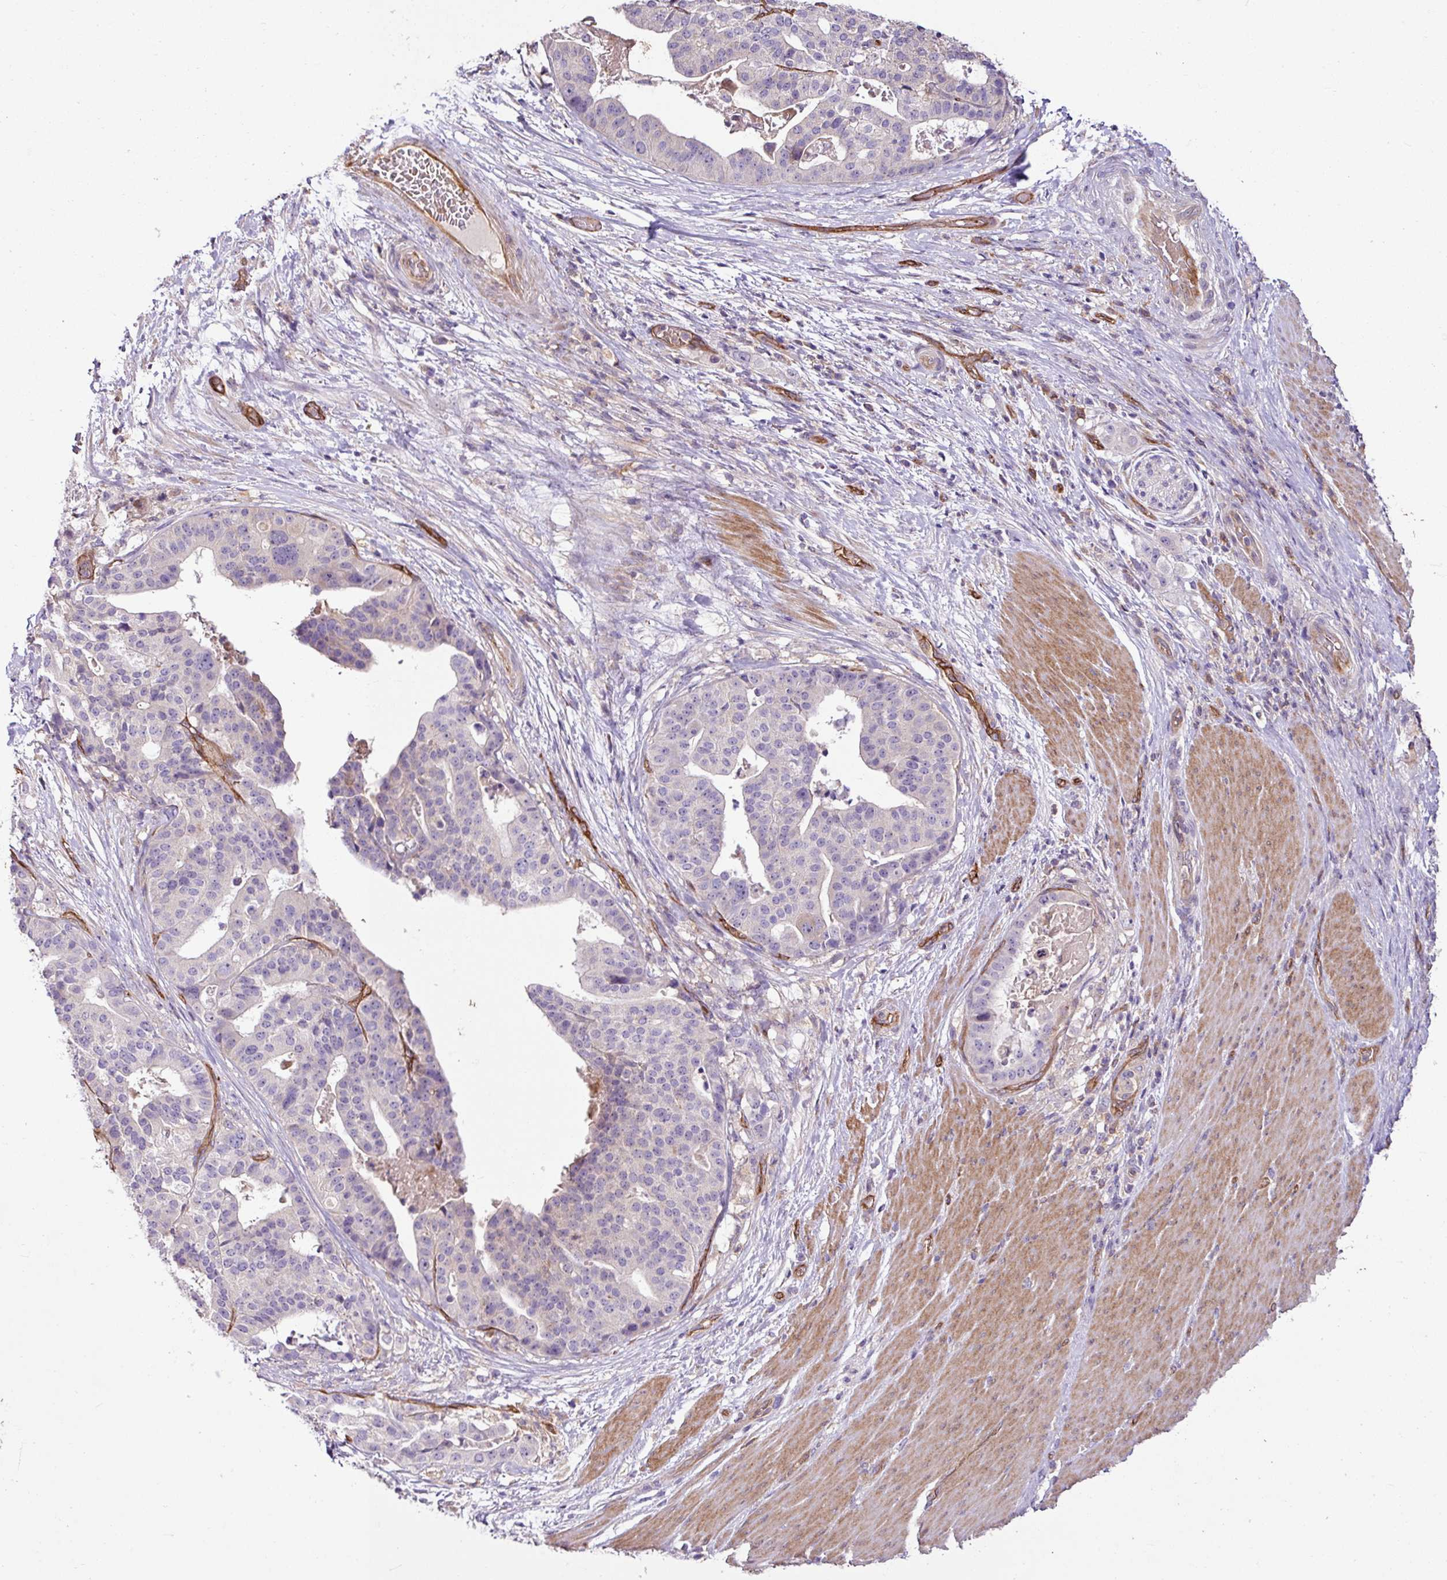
{"staining": {"intensity": "negative", "quantity": "none", "location": "none"}, "tissue": "stomach cancer", "cell_type": "Tumor cells", "image_type": "cancer", "snomed": [{"axis": "morphology", "description": "Adenocarcinoma, NOS"}, {"axis": "topography", "description": "Stomach"}], "caption": "The histopathology image reveals no significant expression in tumor cells of stomach cancer (adenocarcinoma).", "gene": "ZNF106", "patient": {"sex": "male", "age": 48}}